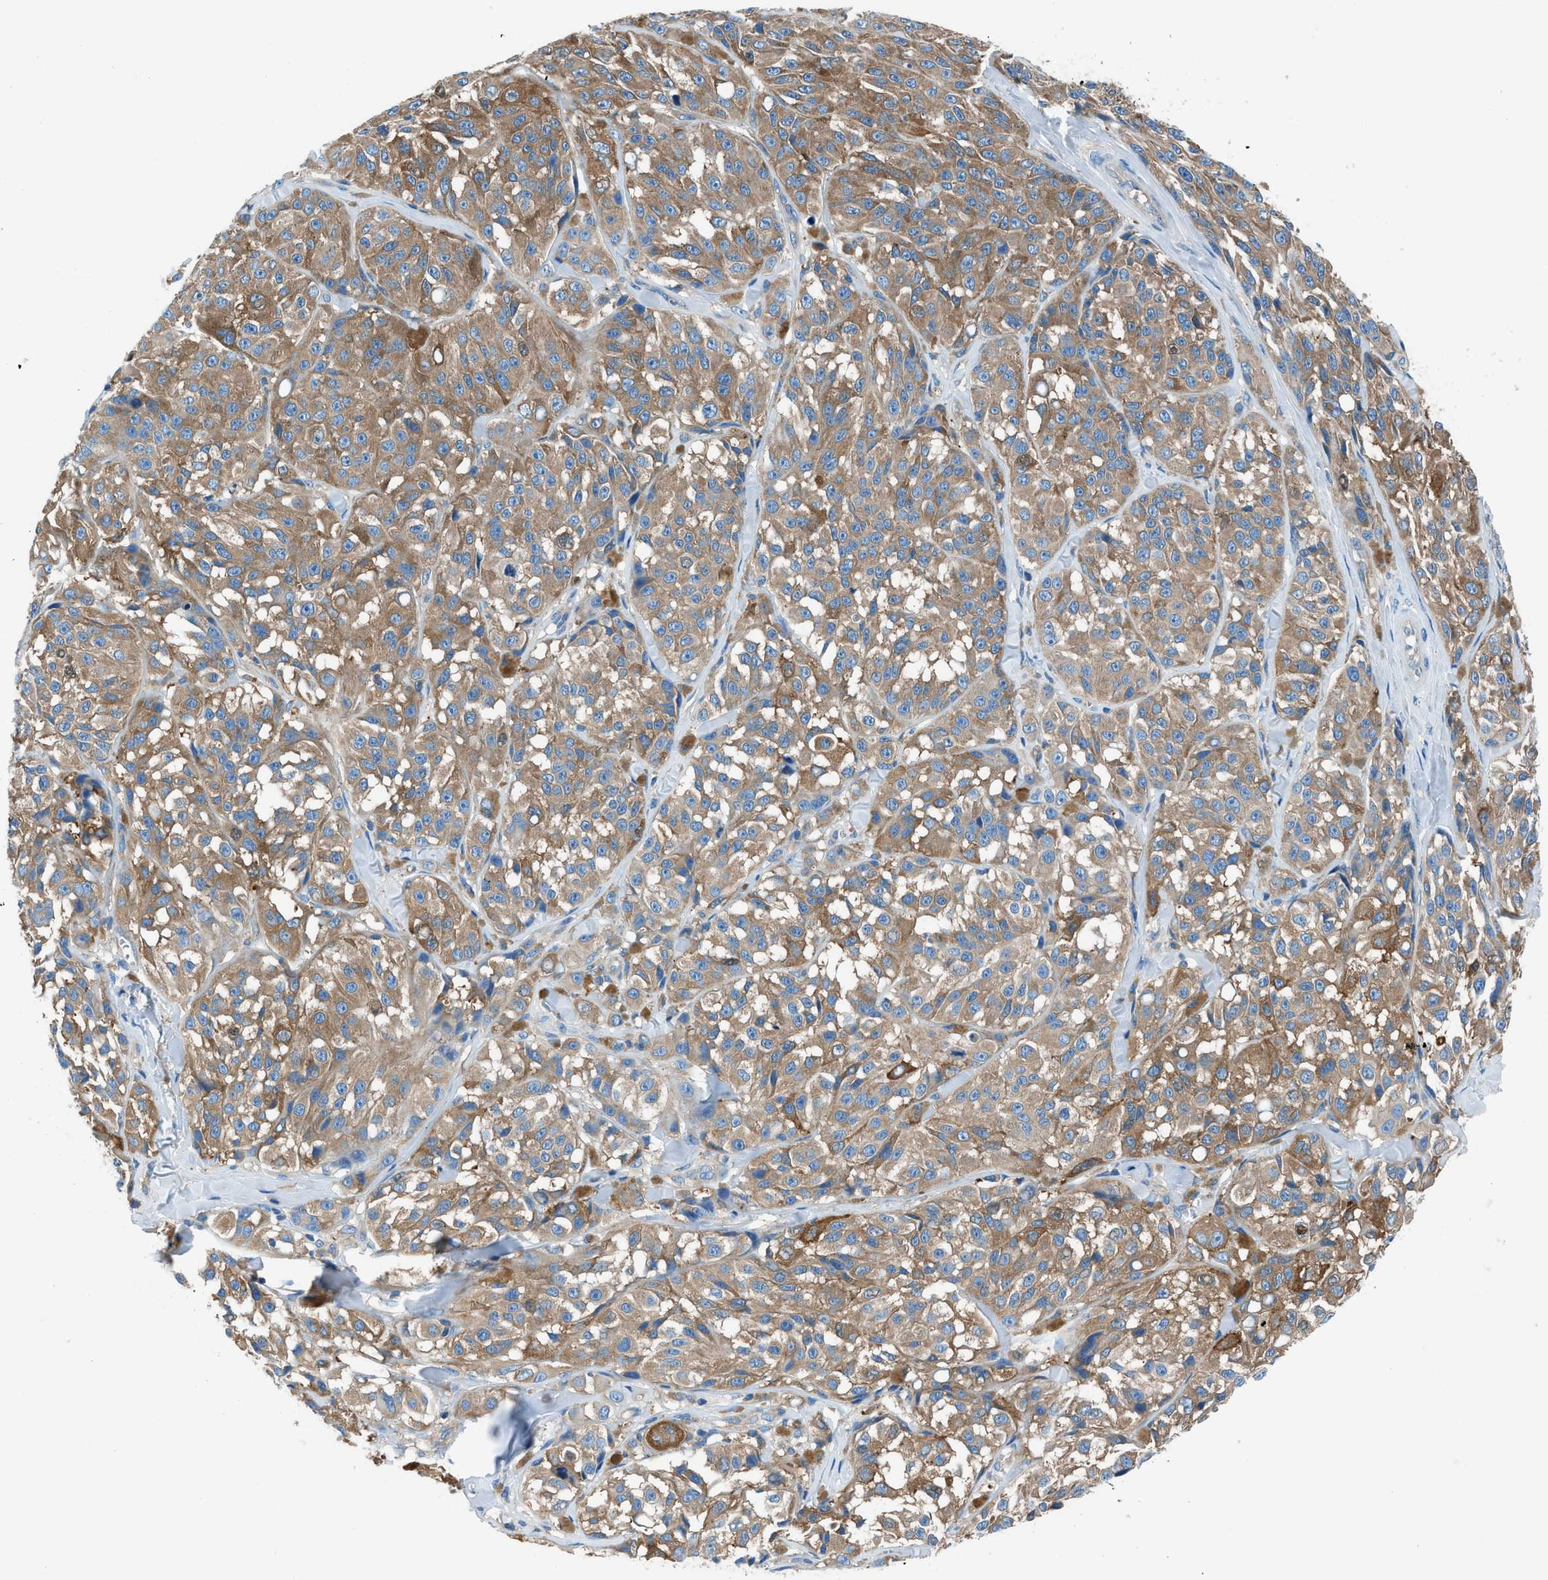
{"staining": {"intensity": "moderate", "quantity": "25%-75%", "location": "cytoplasmic/membranous"}, "tissue": "melanoma", "cell_type": "Tumor cells", "image_type": "cancer", "snomed": [{"axis": "morphology", "description": "Malignant melanoma, NOS"}, {"axis": "topography", "description": "Skin"}], "caption": "Malignant melanoma stained with a brown dye exhibits moderate cytoplasmic/membranous positive staining in approximately 25%-75% of tumor cells.", "gene": "SARS1", "patient": {"sex": "male", "age": 84}}